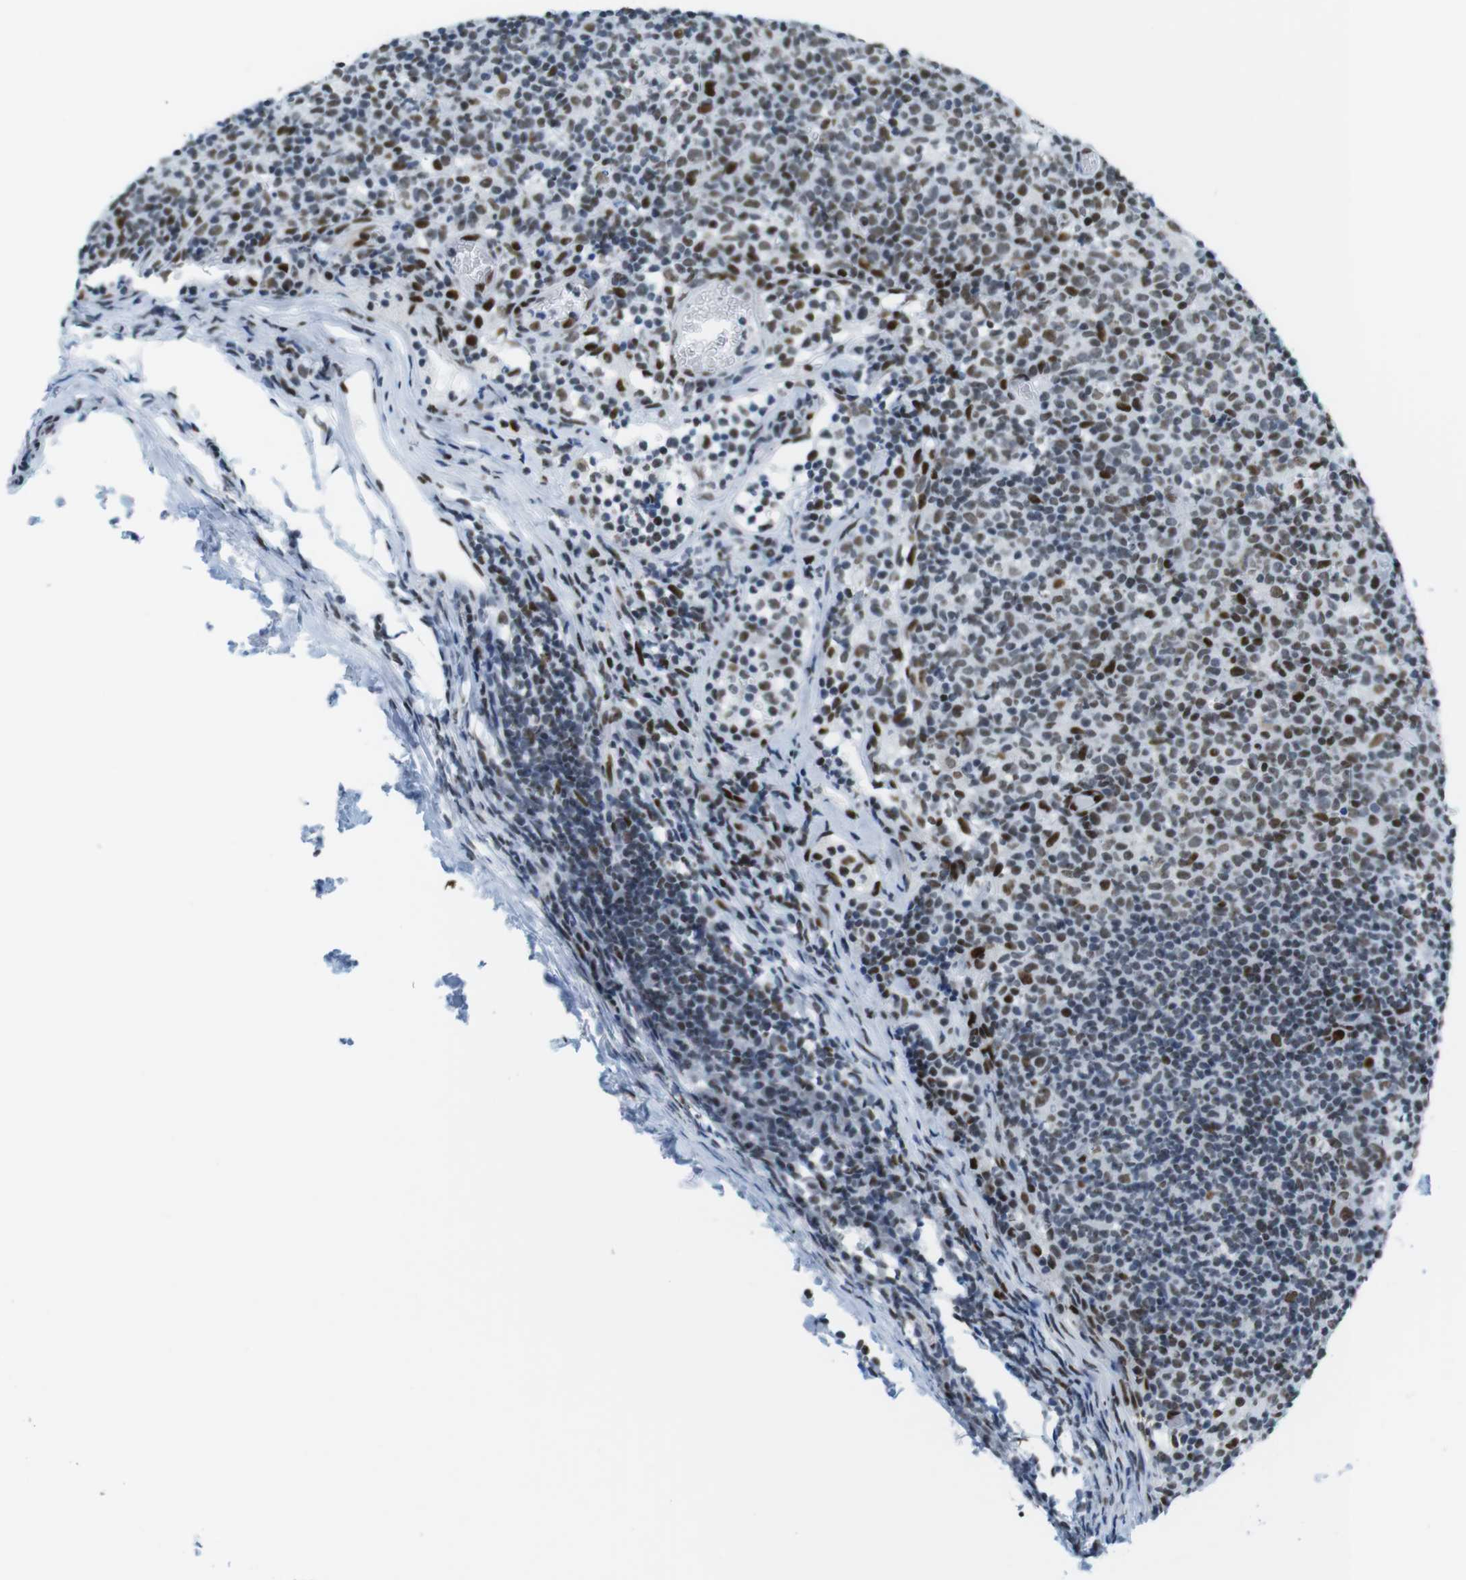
{"staining": {"intensity": "strong", "quantity": ">75%", "location": "nuclear"}, "tissue": "lymph node", "cell_type": "Germinal center cells", "image_type": "normal", "snomed": [{"axis": "morphology", "description": "Normal tissue, NOS"}, {"axis": "morphology", "description": "Inflammation, NOS"}, {"axis": "topography", "description": "Lymph node"}], "caption": "A photomicrograph of lymph node stained for a protein exhibits strong nuclear brown staining in germinal center cells. (DAB (3,3'-diaminobenzidine) IHC, brown staining for protein, blue staining for nuclei).", "gene": "CITED2", "patient": {"sex": "male", "age": 55}}